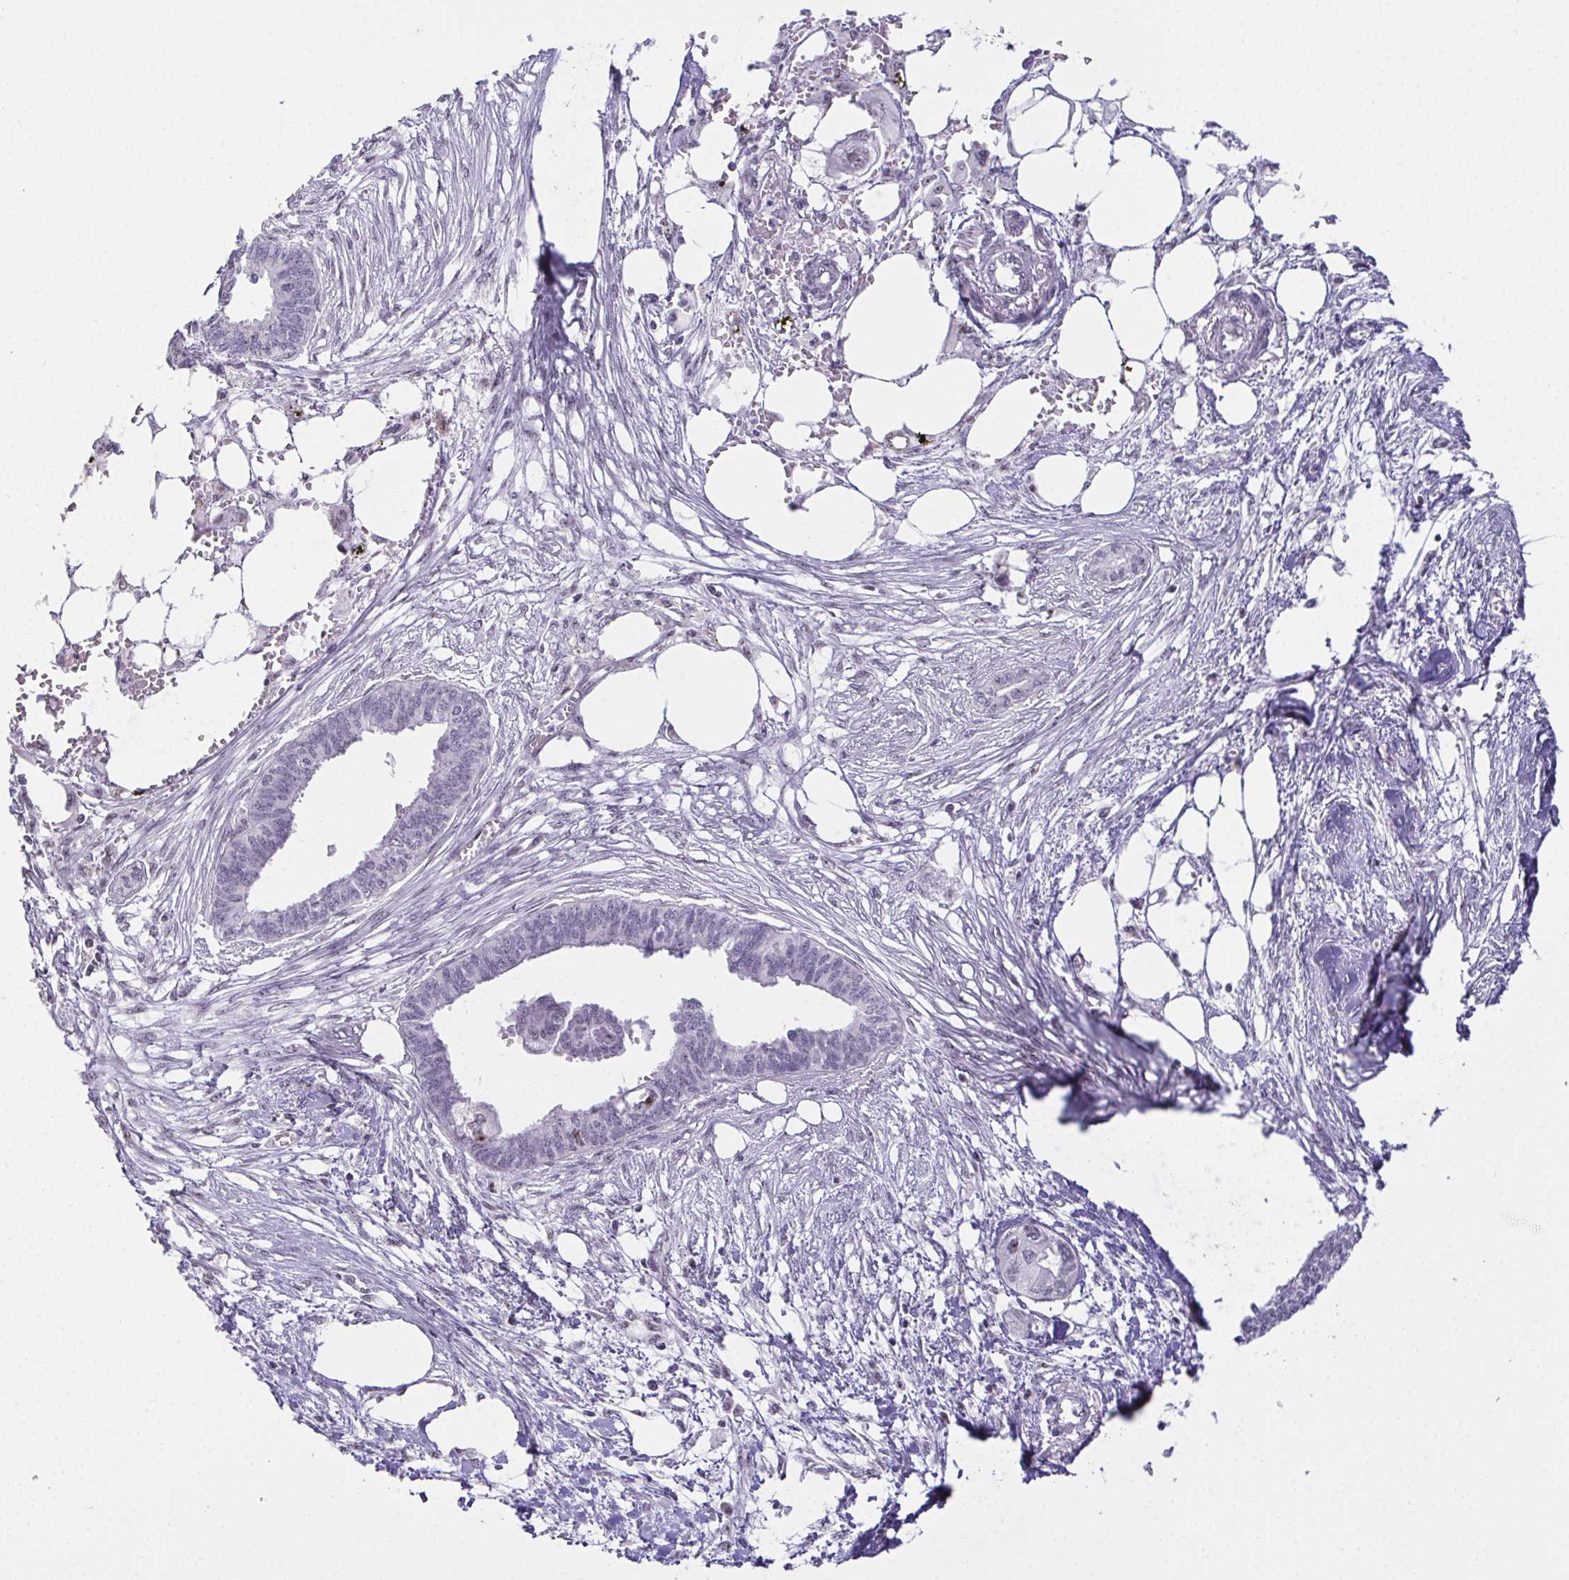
{"staining": {"intensity": "negative", "quantity": "none", "location": "none"}, "tissue": "endometrial cancer", "cell_type": "Tumor cells", "image_type": "cancer", "snomed": [{"axis": "morphology", "description": "Adenocarcinoma, NOS"}, {"axis": "morphology", "description": "Adenocarcinoma, metastatic, NOS"}, {"axis": "topography", "description": "Adipose tissue"}, {"axis": "topography", "description": "Endometrium"}], "caption": "Protein analysis of adenocarcinoma (endometrial) demonstrates no significant positivity in tumor cells.", "gene": "ZNF800", "patient": {"sex": "female", "age": 67}}